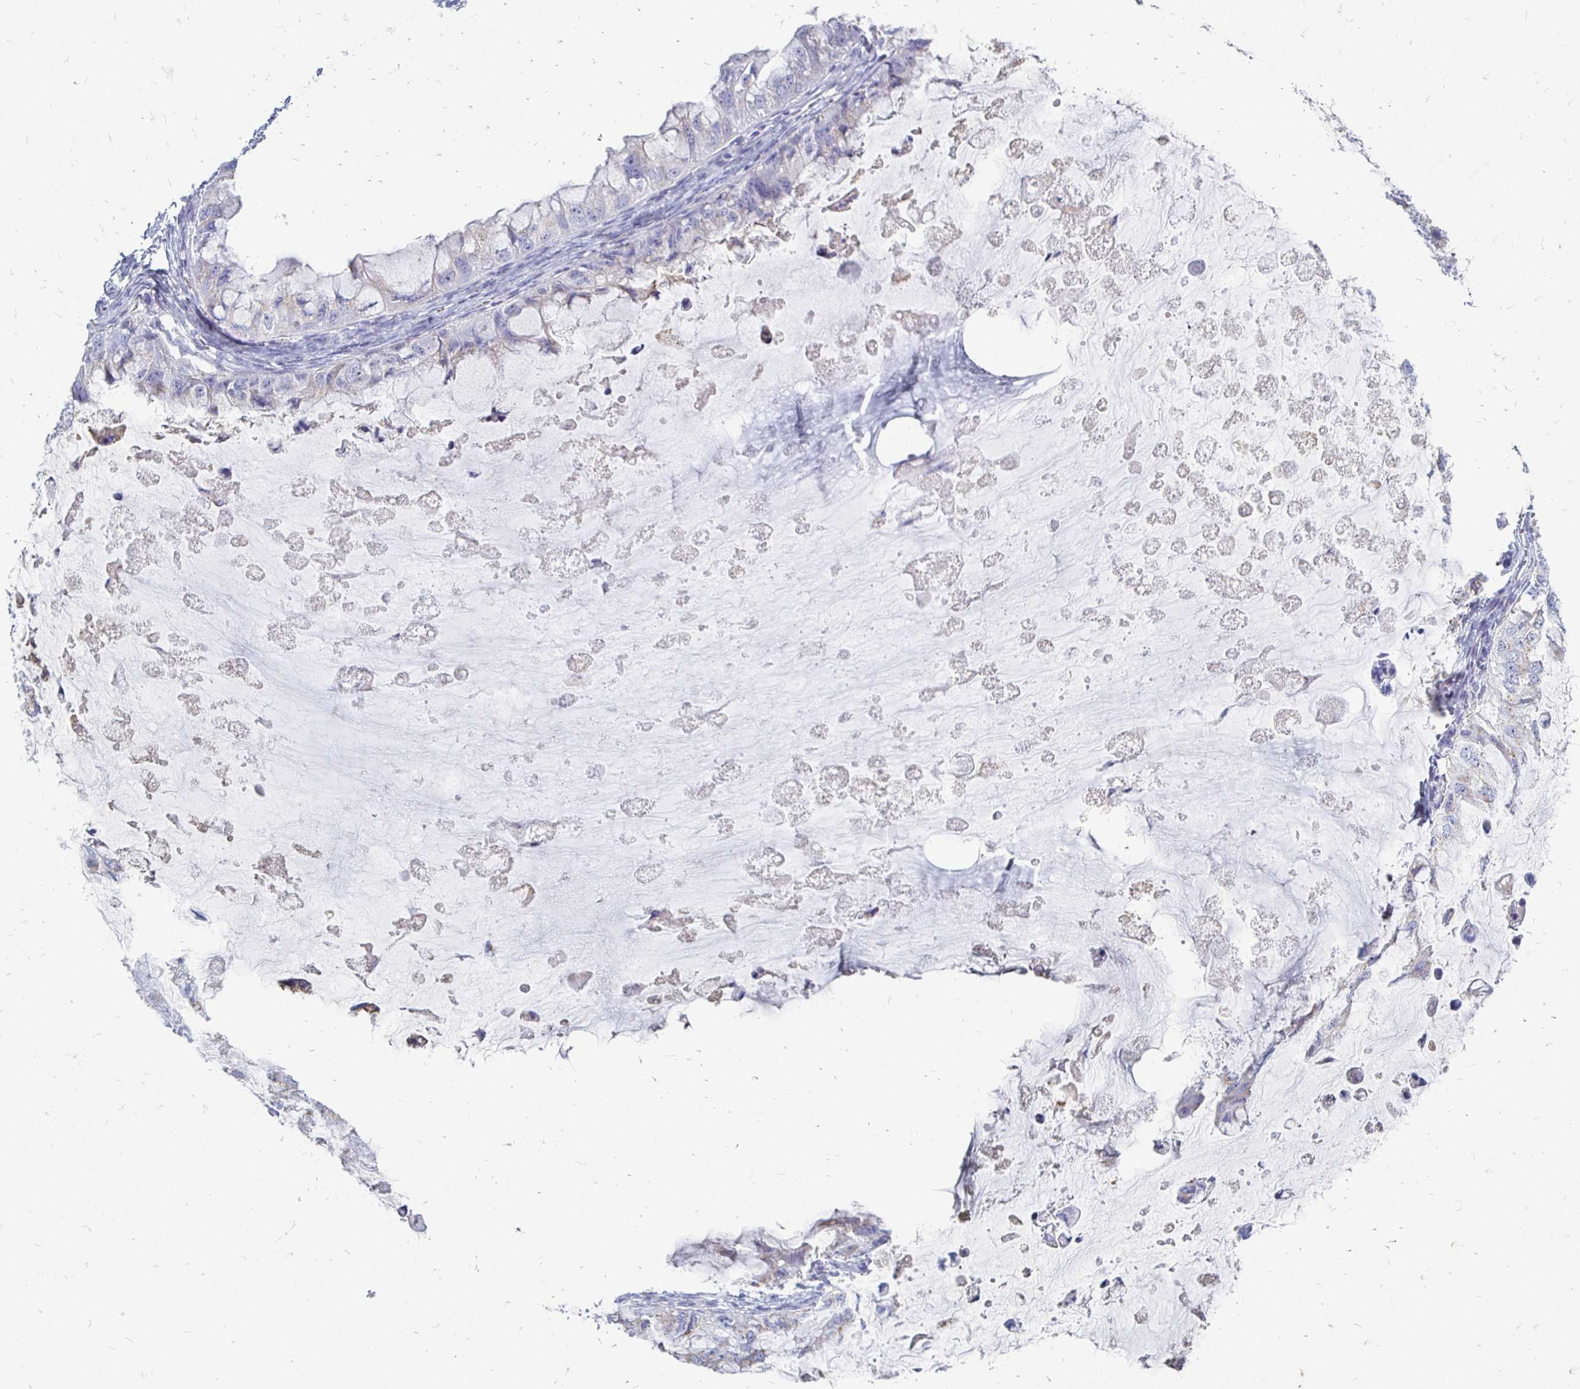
{"staining": {"intensity": "negative", "quantity": "none", "location": "none"}, "tissue": "ovarian cancer", "cell_type": "Tumor cells", "image_type": "cancer", "snomed": [{"axis": "morphology", "description": "Cystadenocarcinoma, mucinous, NOS"}, {"axis": "topography", "description": "Ovary"}], "caption": "Image shows no protein staining in tumor cells of ovarian cancer tissue.", "gene": "PAGE4", "patient": {"sex": "female", "age": 72}}